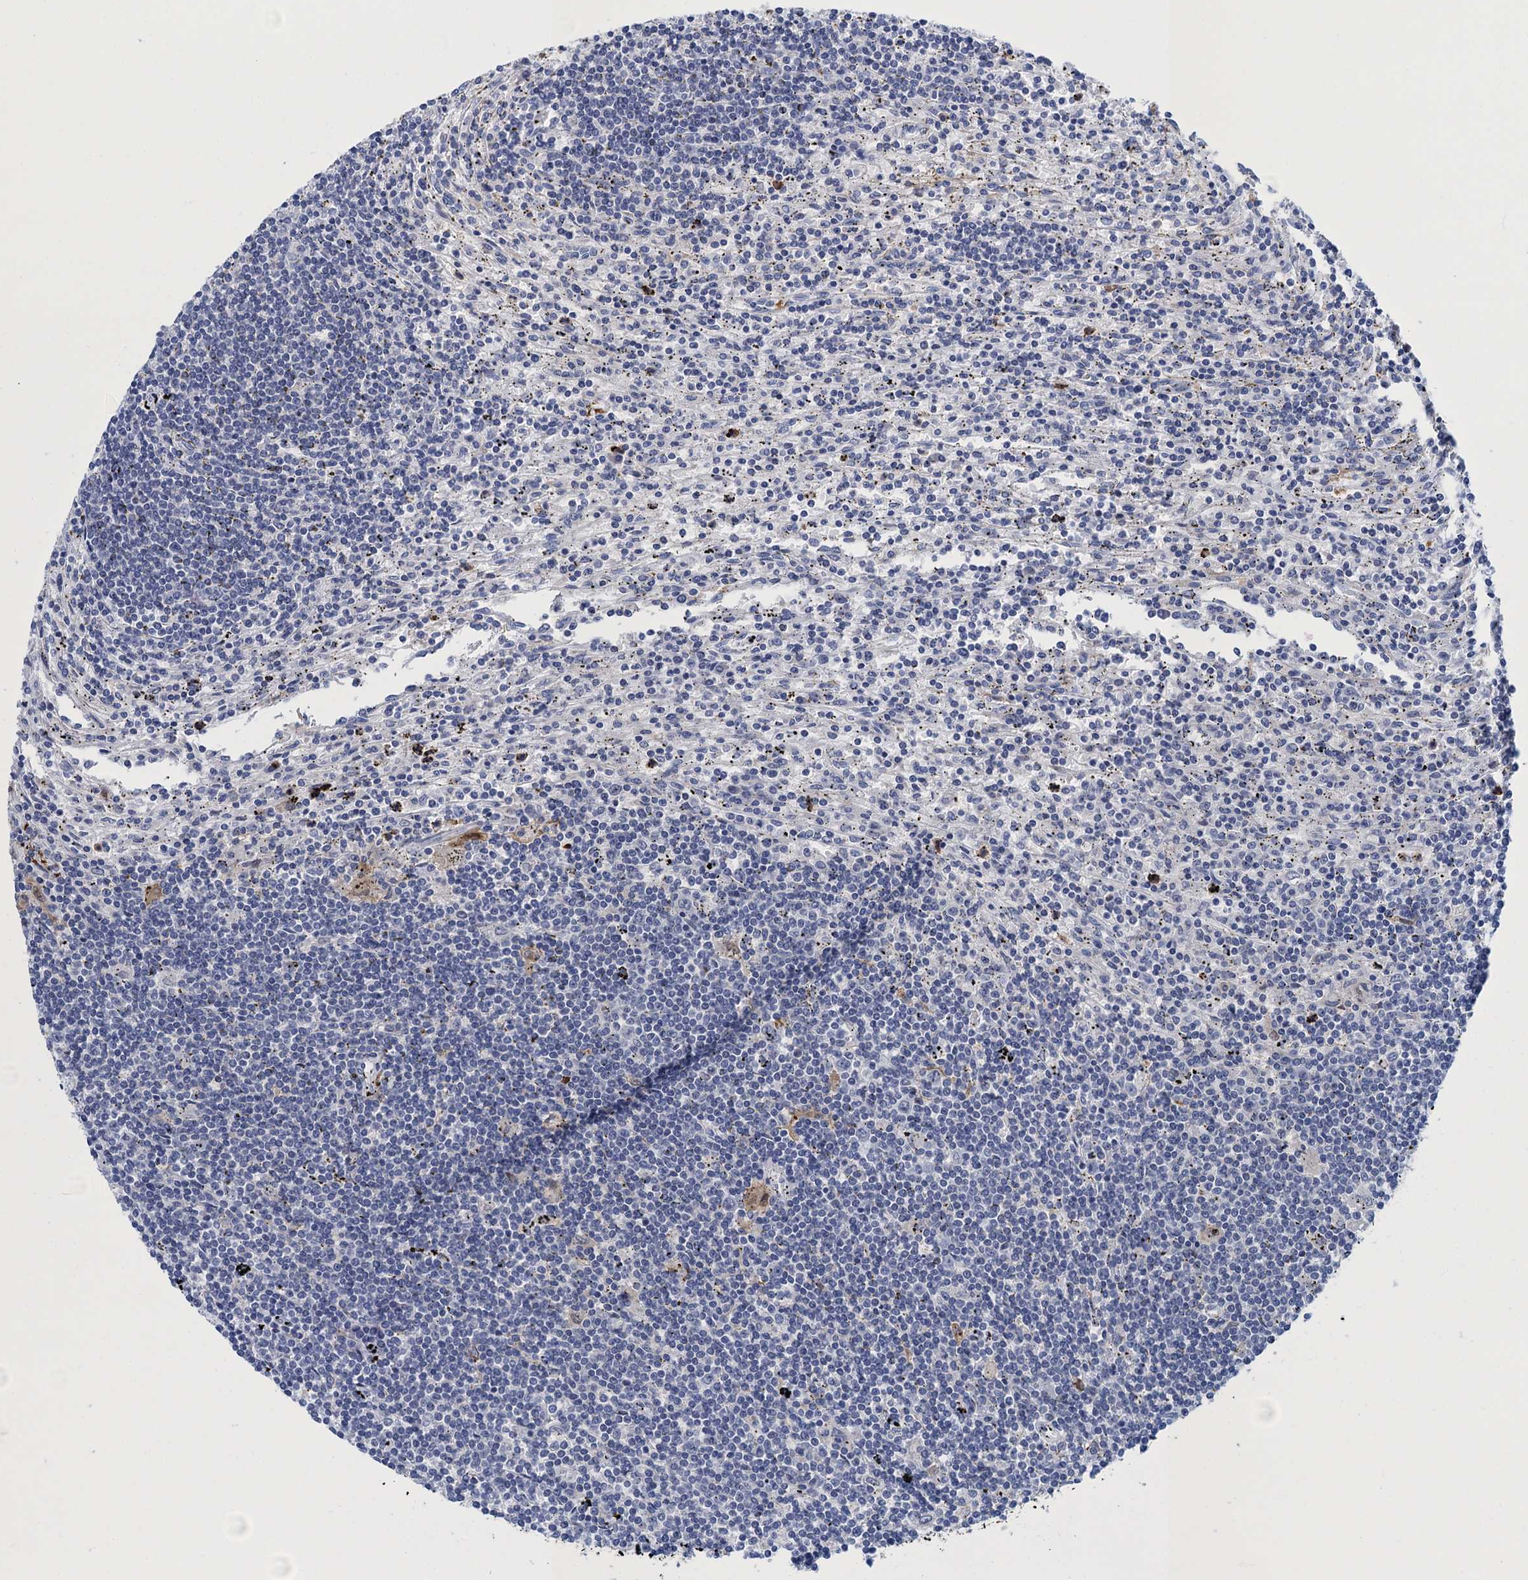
{"staining": {"intensity": "negative", "quantity": "none", "location": "none"}, "tissue": "lymphoma", "cell_type": "Tumor cells", "image_type": "cancer", "snomed": [{"axis": "morphology", "description": "Malignant lymphoma, non-Hodgkin's type, Low grade"}, {"axis": "topography", "description": "Spleen"}], "caption": "Immunohistochemistry of human lymphoma reveals no staining in tumor cells.", "gene": "SCEL", "patient": {"sex": "male", "age": 76}}